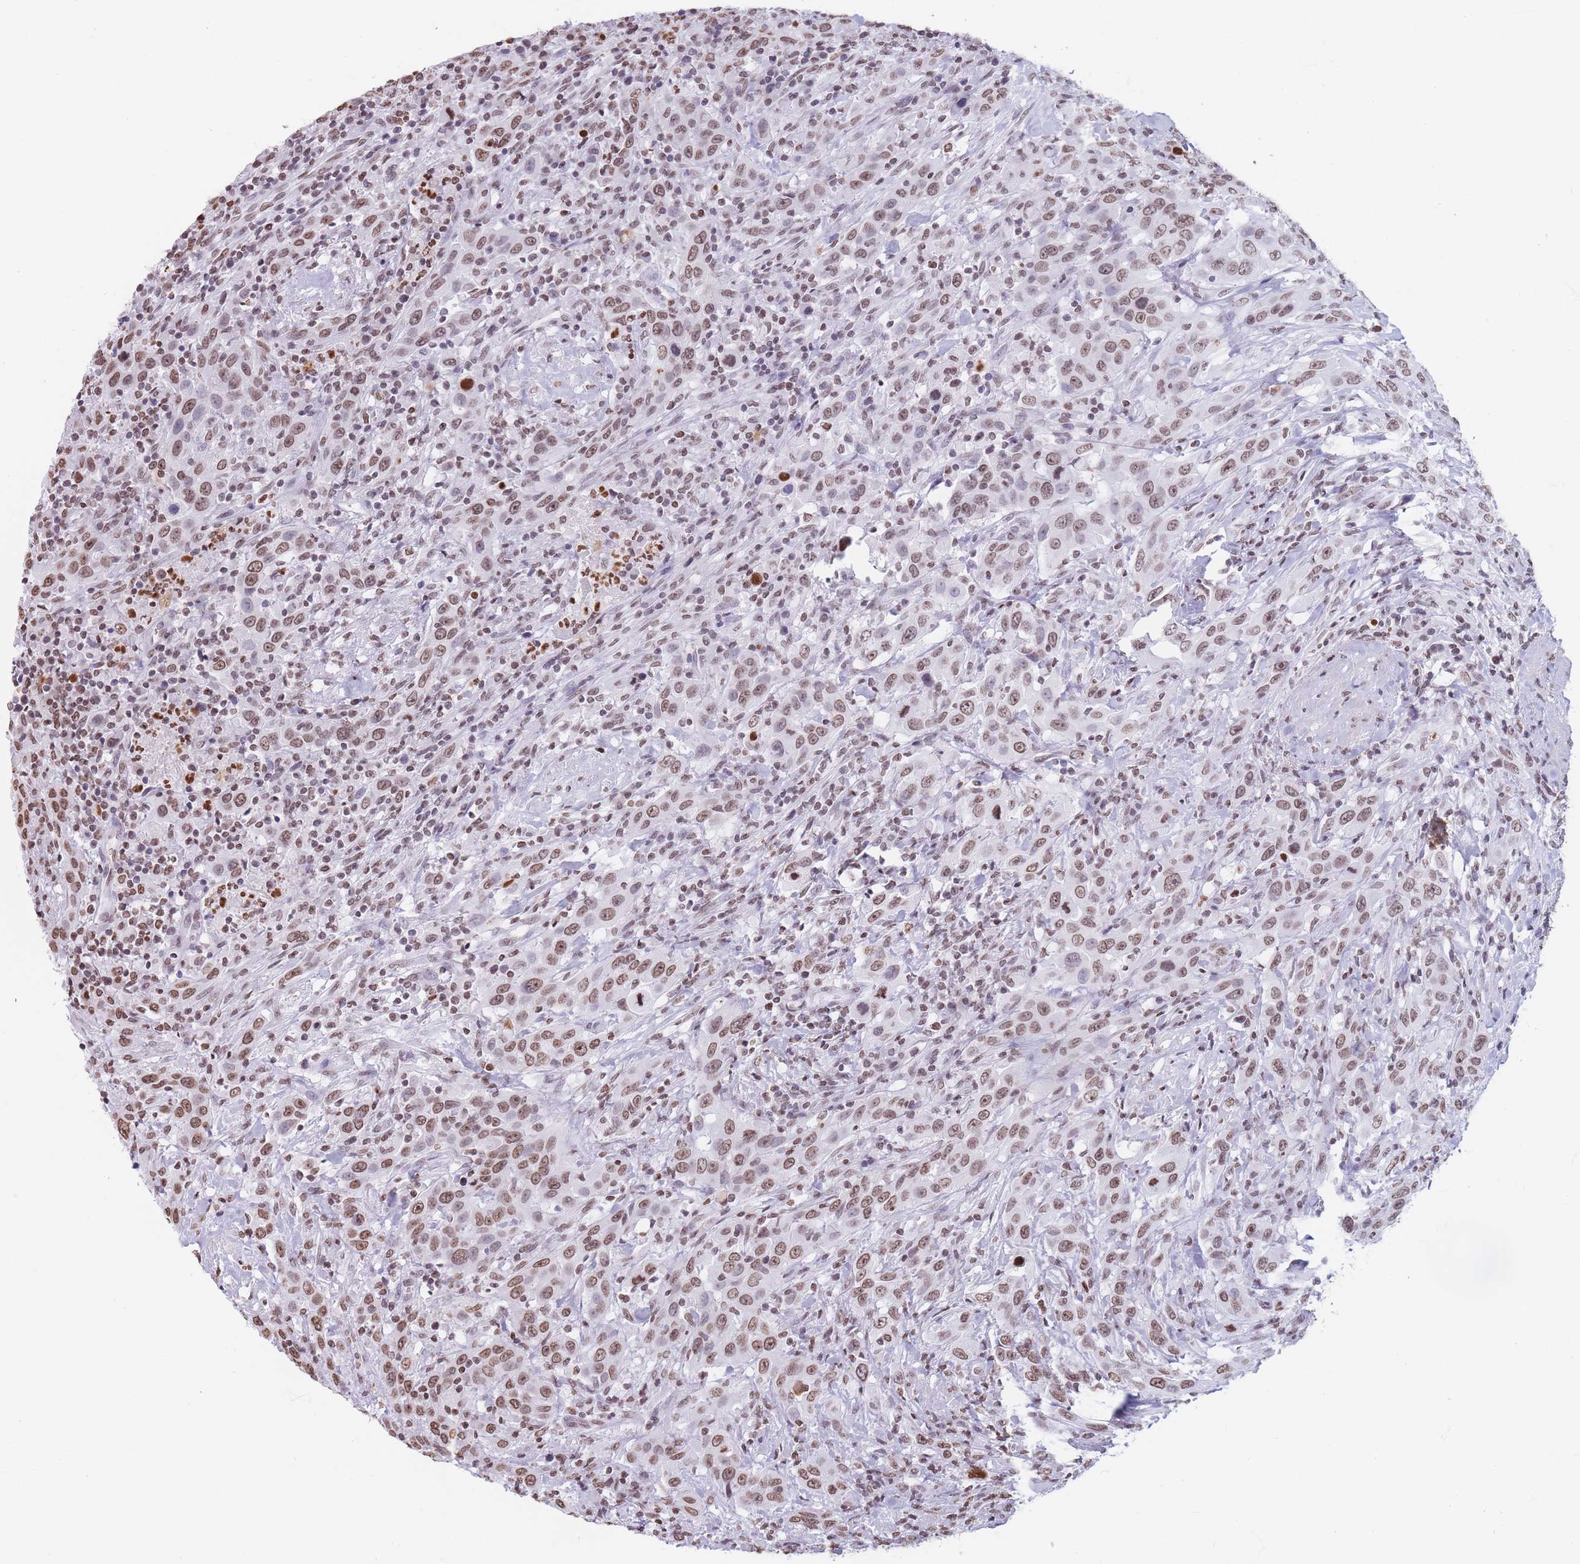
{"staining": {"intensity": "moderate", "quantity": ">75%", "location": "nuclear"}, "tissue": "urothelial cancer", "cell_type": "Tumor cells", "image_type": "cancer", "snomed": [{"axis": "morphology", "description": "Urothelial carcinoma, High grade"}, {"axis": "topography", "description": "Urinary bladder"}], "caption": "A high-resolution histopathology image shows IHC staining of urothelial cancer, which shows moderate nuclear staining in approximately >75% of tumor cells.", "gene": "RYK", "patient": {"sex": "male", "age": 61}}